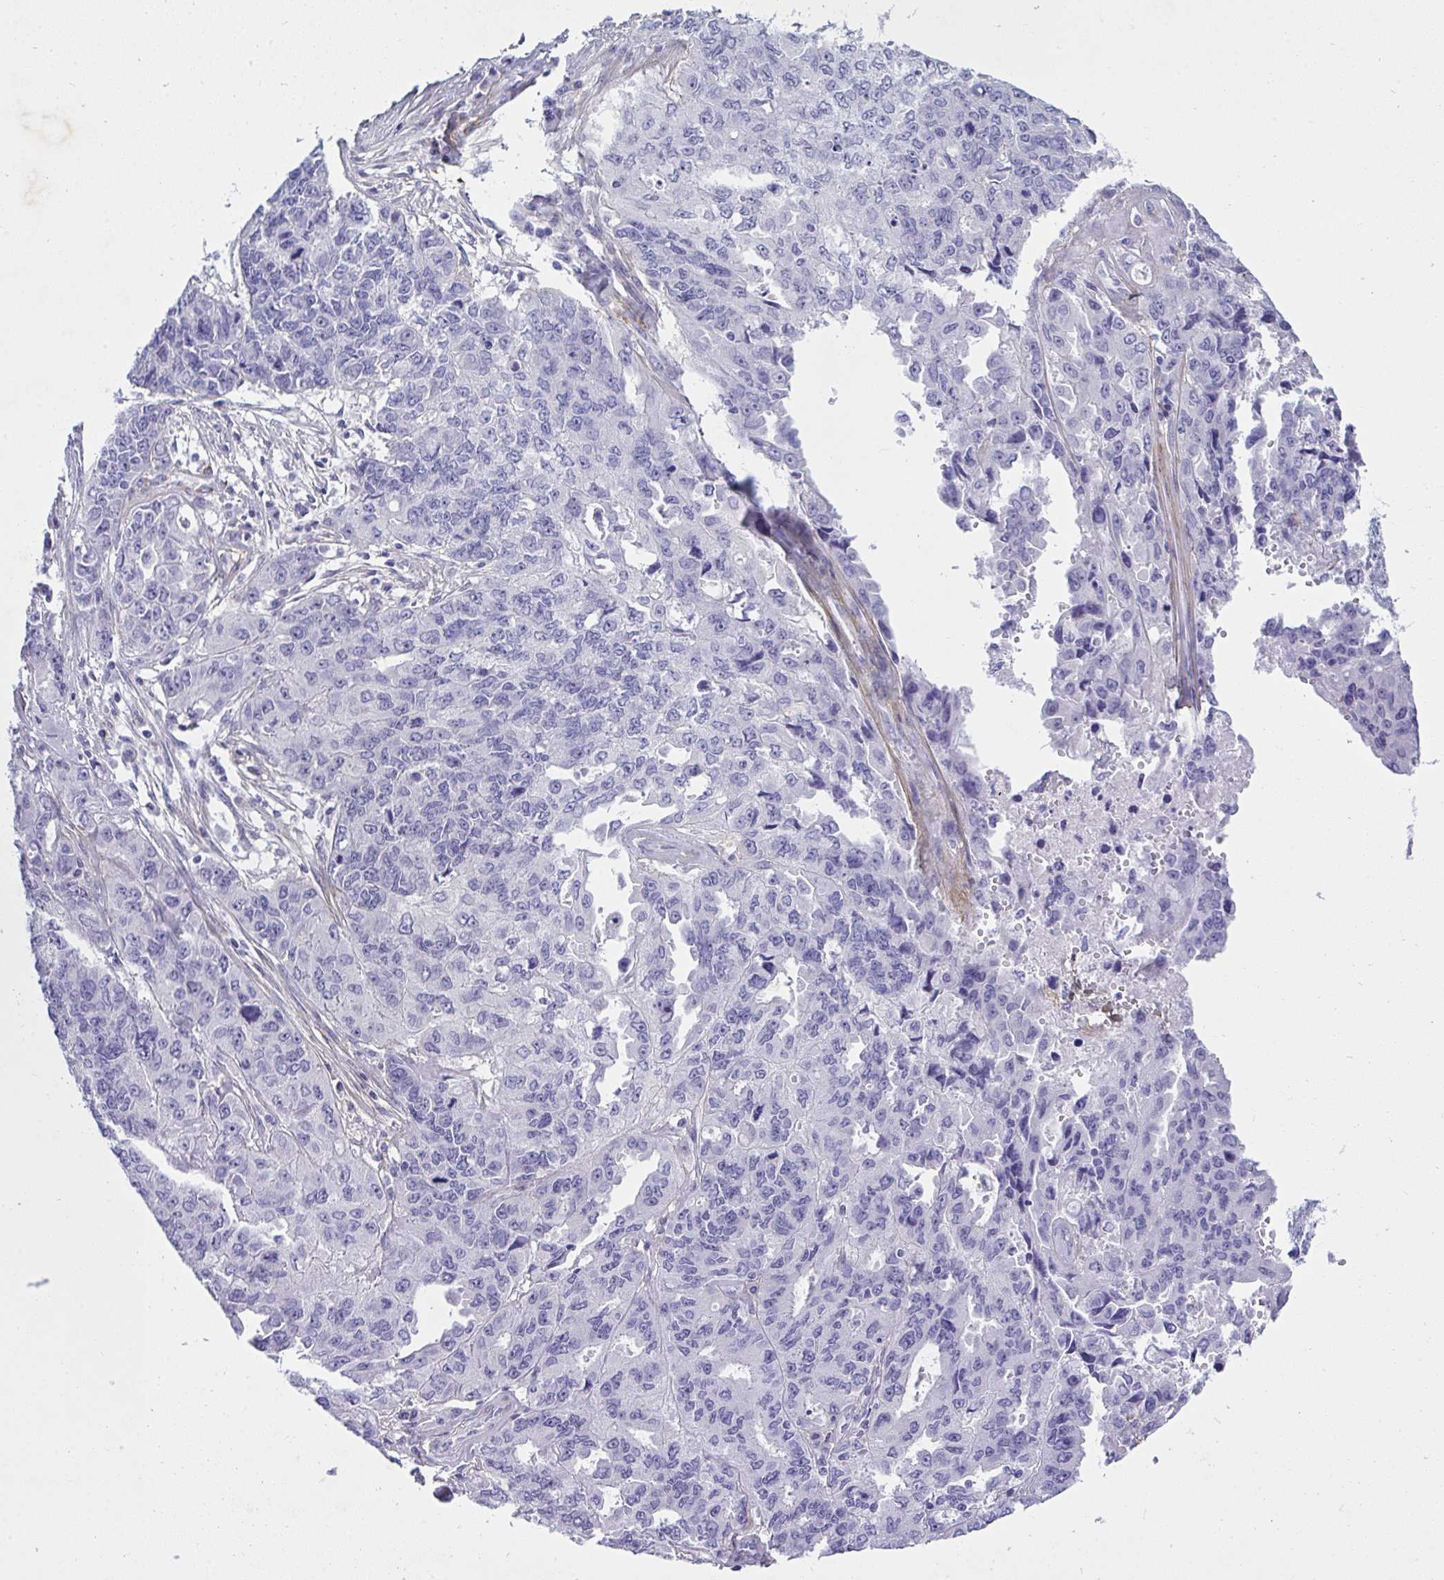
{"staining": {"intensity": "negative", "quantity": "none", "location": "none"}, "tissue": "endometrial cancer", "cell_type": "Tumor cells", "image_type": "cancer", "snomed": [{"axis": "morphology", "description": "Adenocarcinoma, NOS"}, {"axis": "topography", "description": "Uterus"}], "caption": "This is an immunohistochemistry (IHC) micrograph of endometrial cancer (adenocarcinoma). There is no positivity in tumor cells.", "gene": "LHFPL6", "patient": {"sex": "female", "age": 79}}